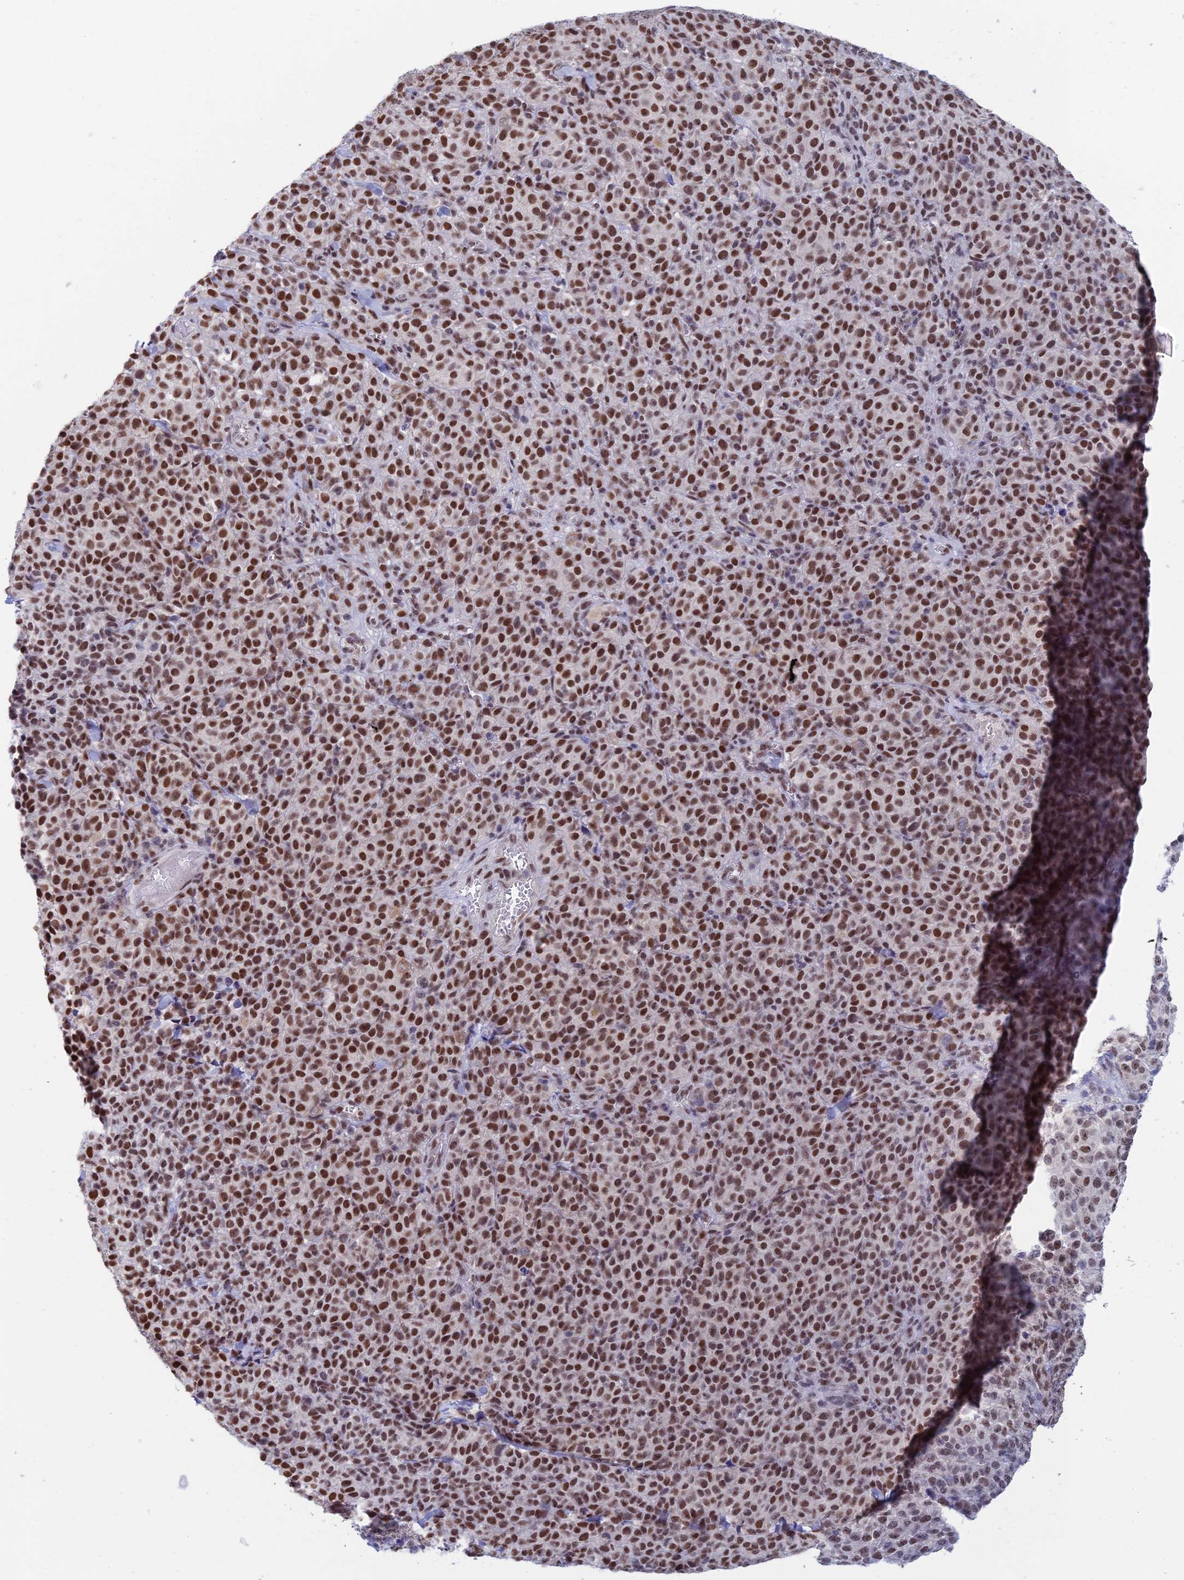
{"staining": {"intensity": "strong", "quantity": ">75%", "location": "nuclear"}, "tissue": "melanoma", "cell_type": "Tumor cells", "image_type": "cancer", "snomed": [{"axis": "morphology", "description": "Normal tissue, NOS"}, {"axis": "morphology", "description": "Malignant melanoma, NOS"}, {"axis": "topography", "description": "Skin"}], "caption": "A high-resolution histopathology image shows IHC staining of malignant melanoma, which shows strong nuclear staining in approximately >75% of tumor cells.", "gene": "NABP2", "patient": {"sex": "female", "age": 34}}